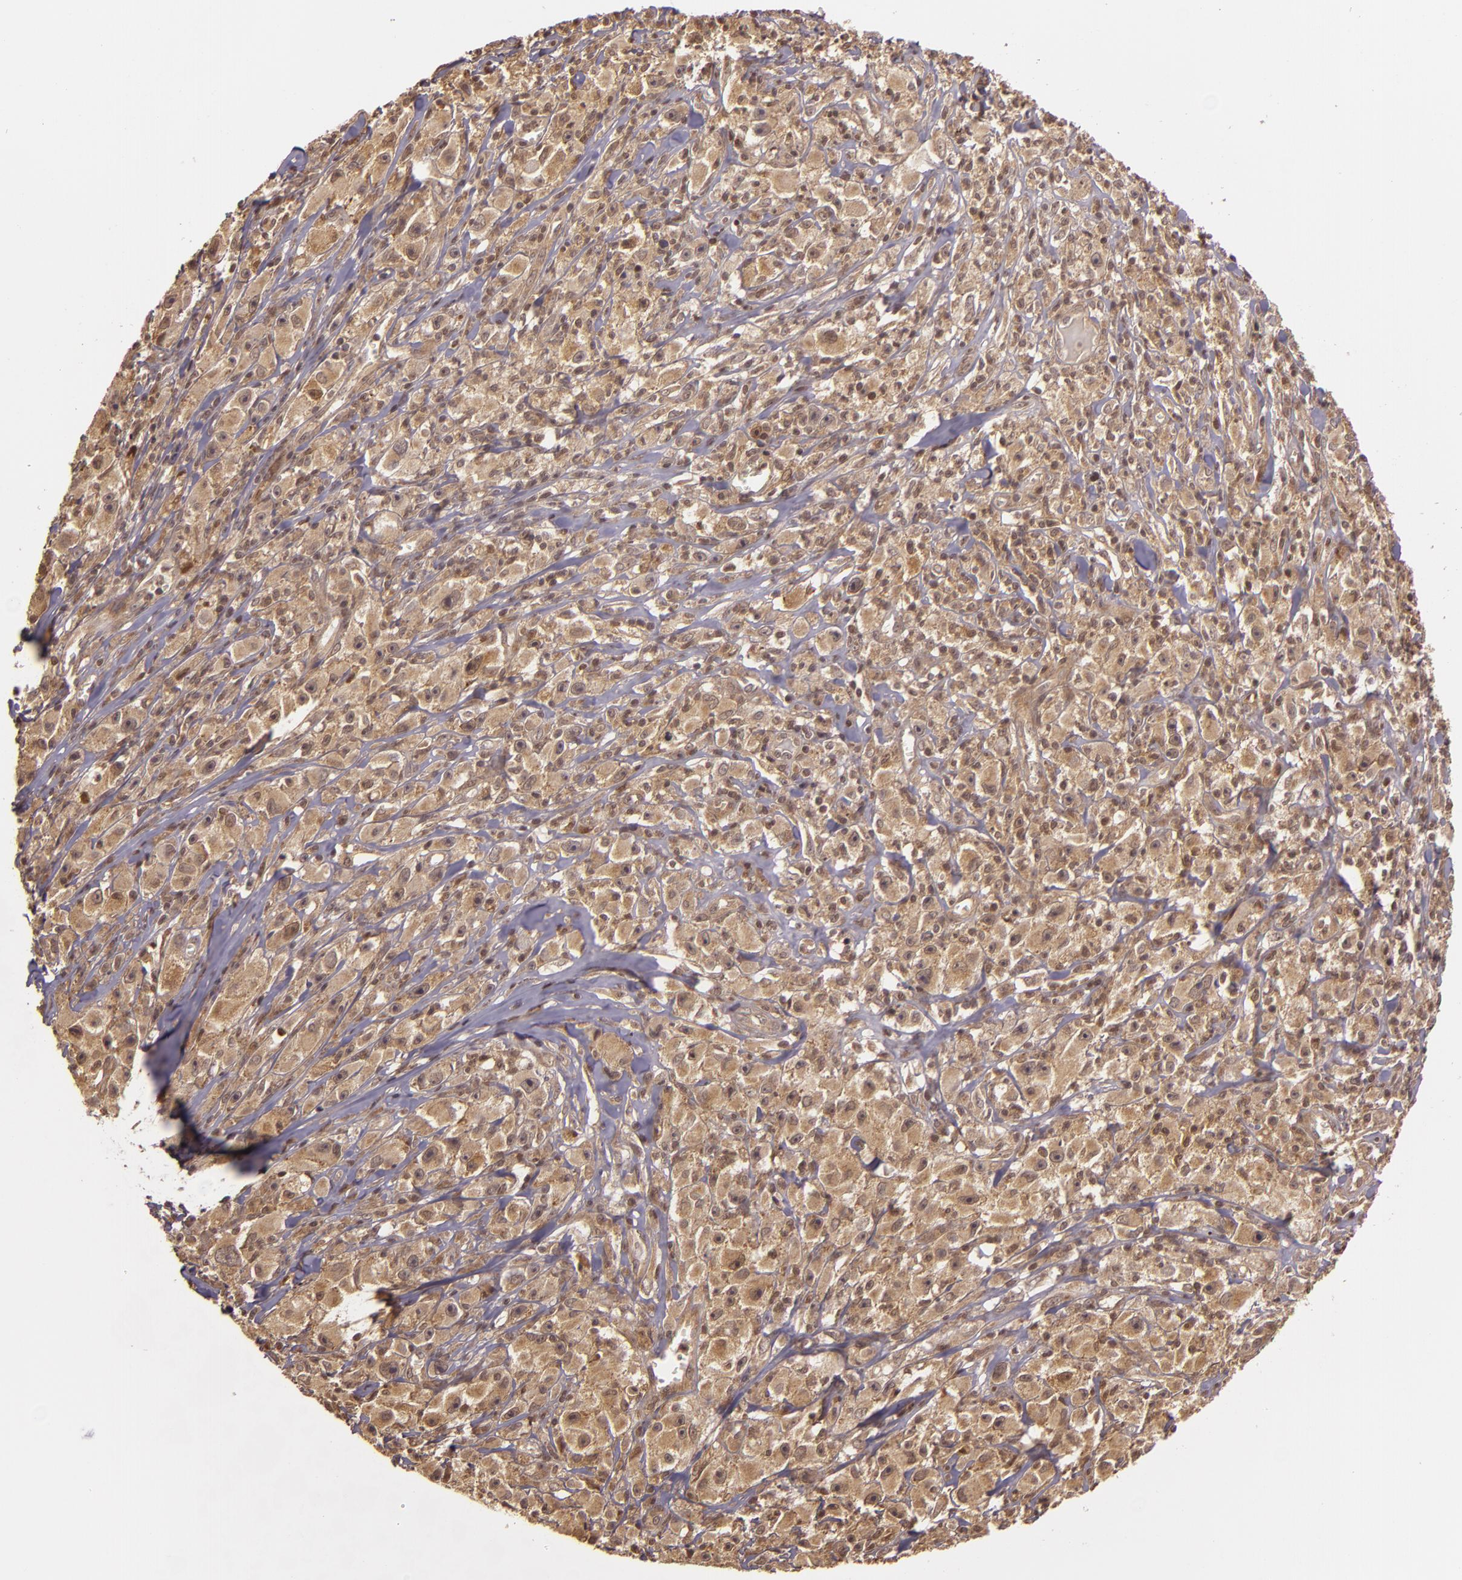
{"staining": {"intensity": "moderate", "quantity": ">75%", "location": "cytoplasmic/membranous"}, "tissue": "melanoma", "cell_type": "Tumor cells", "image_type": "cancer", "snomed": [{"axis": "morphology", "description": "Malignant melanoma, NOS"}, {"axis": "topography", "description": "Skin"}], "caption": "IHC micrograph of neoplastic tissue: human melanoma stained using IHC exhibits medium levels of moderate protein expression localized specifically in the cytoplasmic/membranous of tumor cells, appearing as a cytoplasmic/membranous brown color.", "gene": "TXNRD2", "patient": {"sex": "male", "age": 56}}